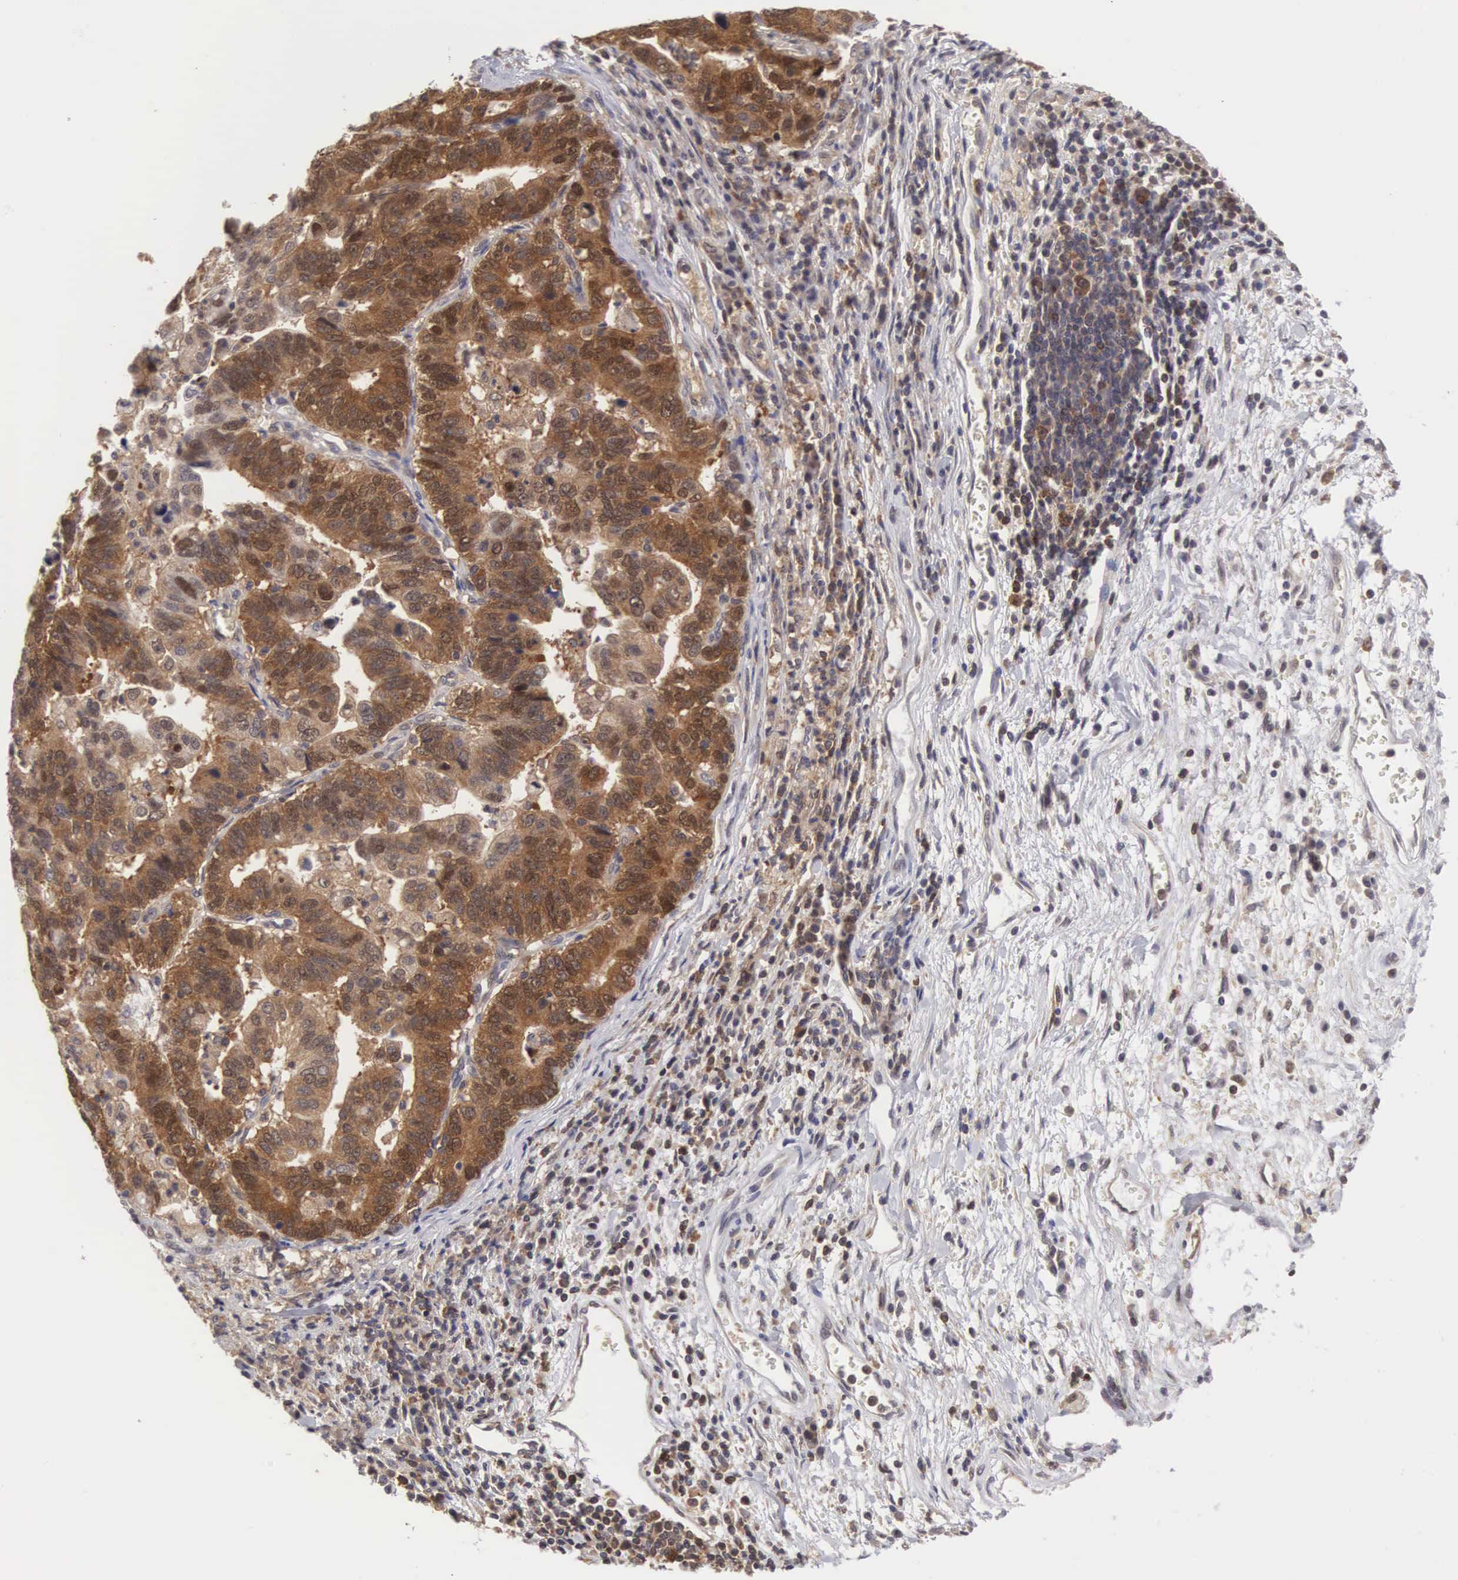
{"staining": {"intensity": "moderate", "quantity": ">75%", "location": "cytoplasmic/membranous,nuclear"}, "tissue": "stomach cancer", "cell_type": "Tumor cells", "image_type": "cancer", "snomed": [{"axis": "morphology", "description": "Adenocarcinoma, NOS"}, {"axis": "topography", "description": "Stomach, upper"}], "caption": "Moderate cytoplasmic/membranous and nuclear positivity for a protein is identified in about >75% of tumor cells of adenocarcinoma (stomach) using IHC.", "gene": "ADSL", "patient": {"sex": "female", "age": 50}}